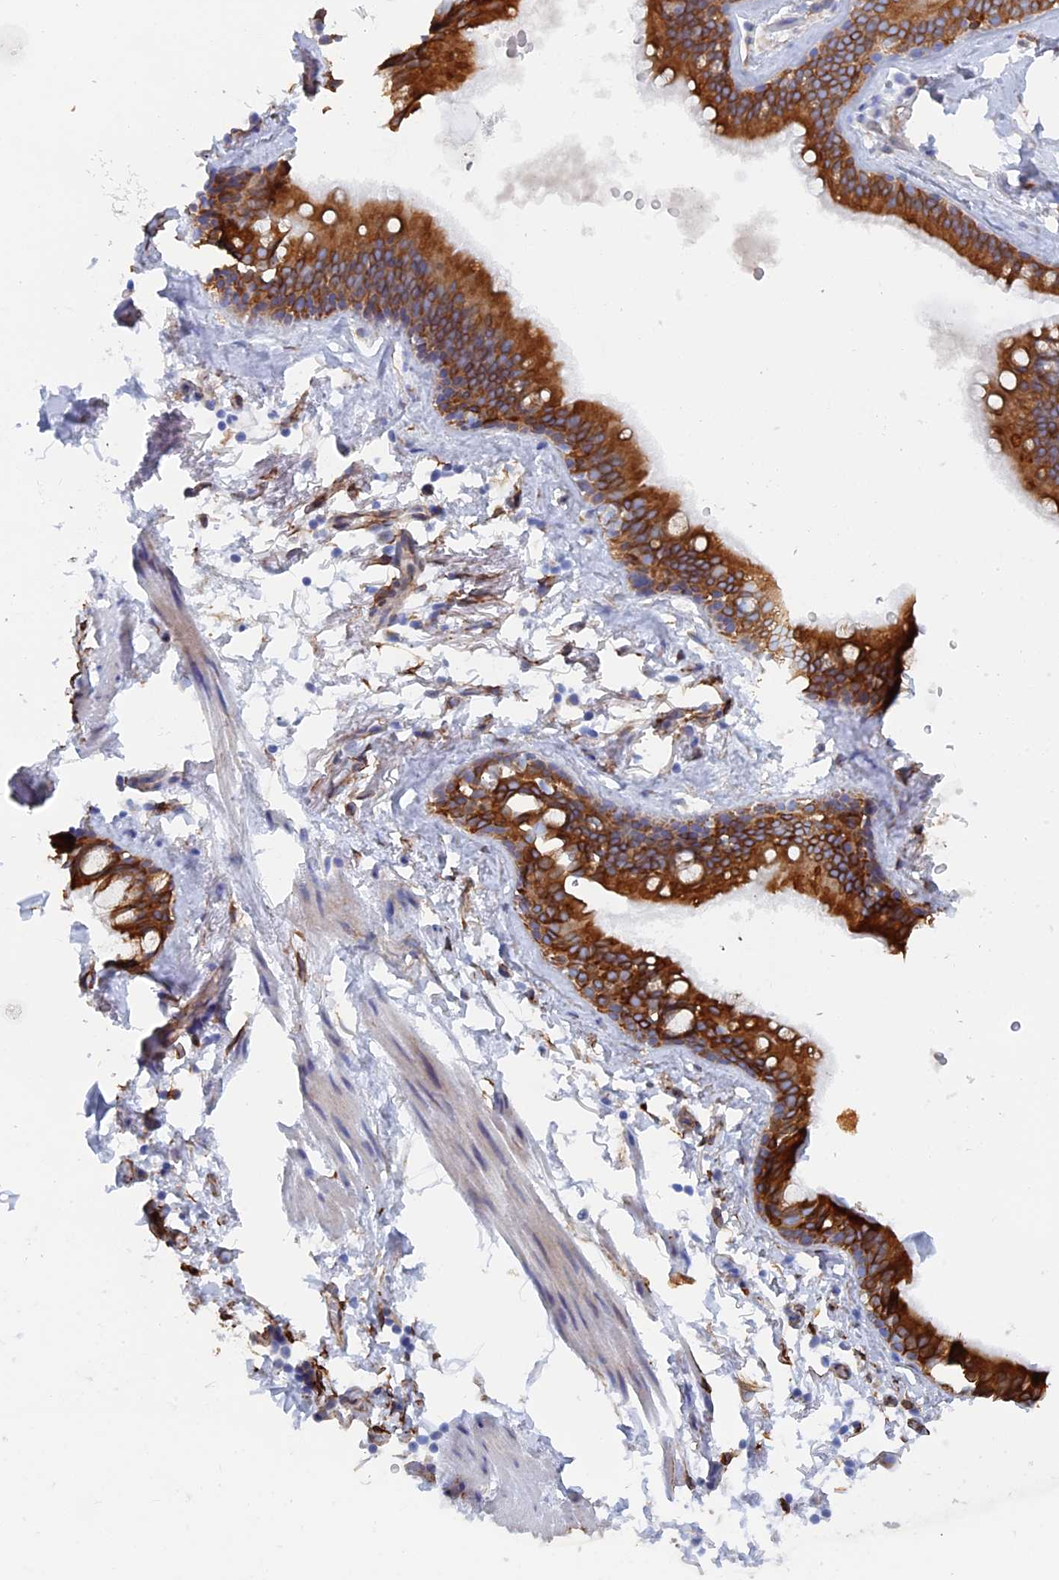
{"staining": {"intensity": "moderate", "quantity": "25%-75%", "location": "cytoplasmic/membranous"}, "tissue": "adipose tissue", "cell_type": "Adipocytes", "image_type": "normal", "snomed": [{"axis": "morphology", "description": "Normal tissue, NOS"}, {"axis": "topography", "description": "Lymph node"}, {"axis": "topography", "description": "Bronchus"}], "caption": "This photomicrograph demonstrates immunohistochemistry (IHC) staining of unremarkable adipose tissue, with medium moderate cytoplasmic/membranous staining in approximately 25%-75% of adipocytes.", "gene": "COG7", "patient": {"sex": "male", "age": 63}}